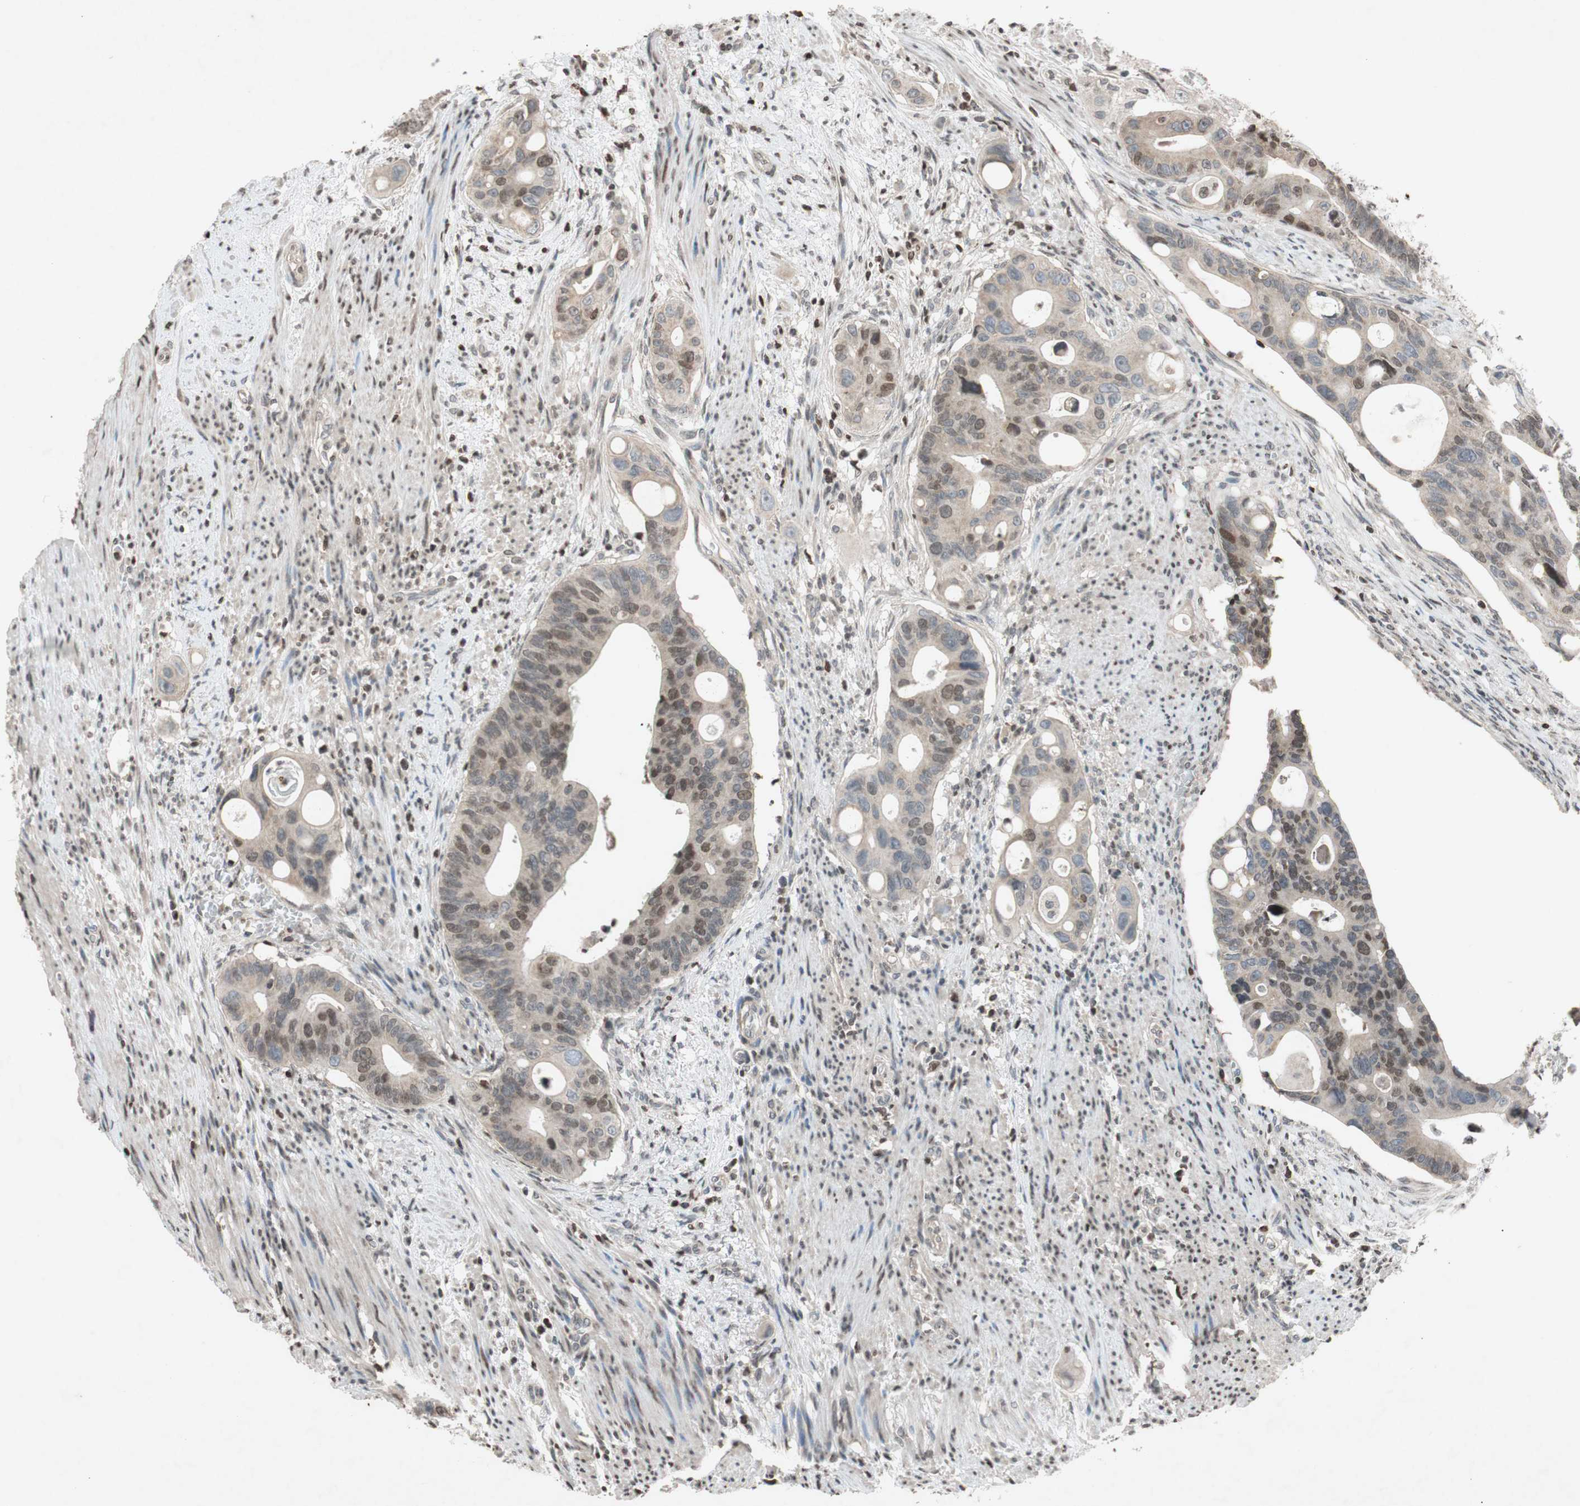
{"staining": {"intensity": "moderate", "quantity": "25%-75%", "location": "cytoplasmic/membranous,nuclear"}, "tissue": "colorectal cancer", "cell_type": "Tumor cells", "image_type": "cancer", "snomed": [{"axis": "morphology", "description": "Adenocarcinoma, NOS"}, {"axis": "topography", "description": "Colon"}], "caption": "Human colorectal adenocarcinoma stained for a protein (brown) reveals moderate cytoplasmic/membranous and nuclear positive positivity in approximately 25%-75% of tumor cells.", "gene": "MCM6", "patient": {"sex": "female", "age": 57}}